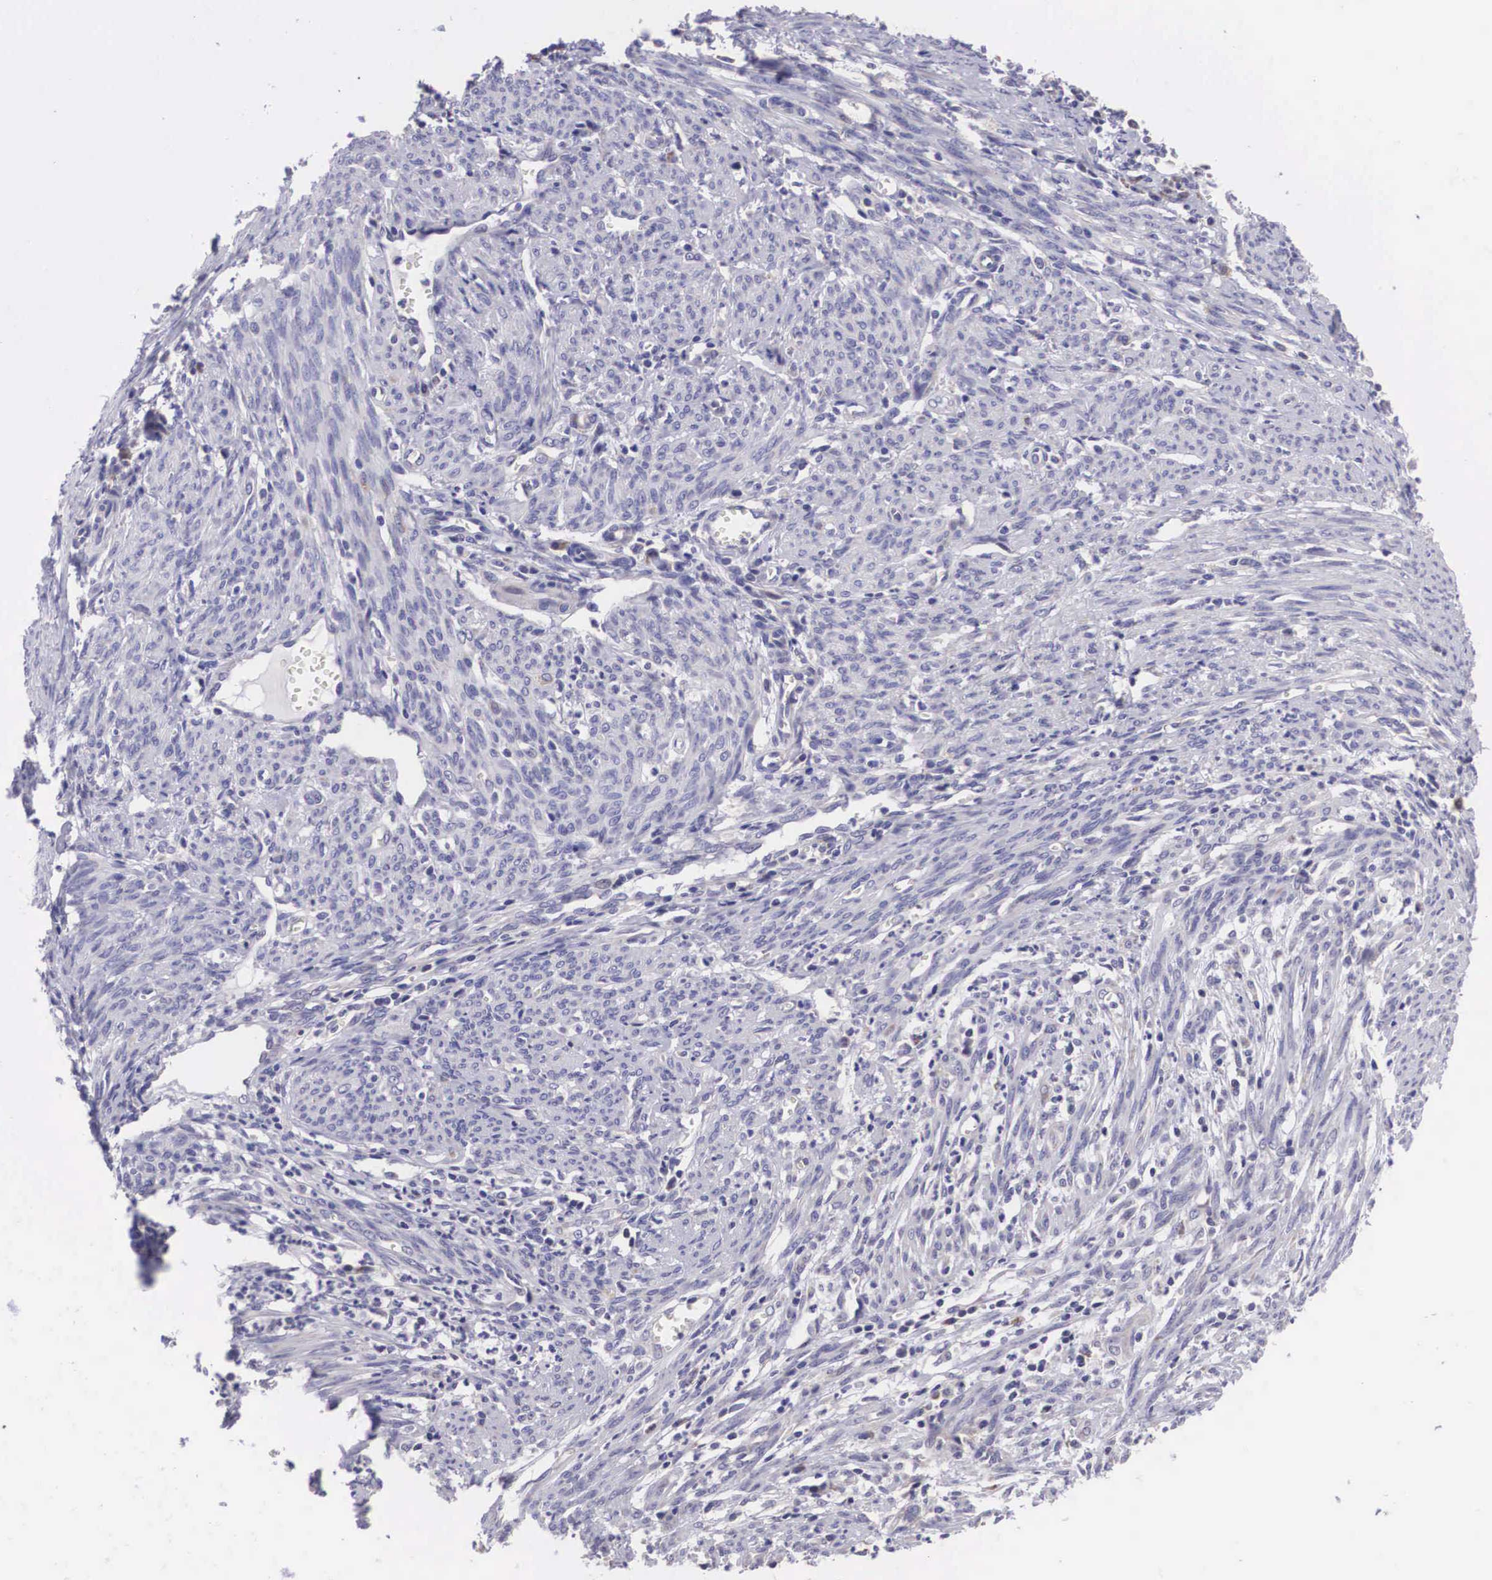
{"staining": {"intensity": "negative", "quantity": "none", "location": "none"}, "tissue": "endometrial cancer", "cell_type": "Tumor cells", "image_type": "cancer", "snomed": [{"axis": "morphology", "description": "Adenocarcinoma, NOS"}, {"axis": "topography", "description": "Endometrium"}], "caption": "IHC of human endometrial cancer (adenocarcinoma) reveals no staining in tumor cells.", "gene": "ARG2", "patient": {"sex": "female", "age": 66}}